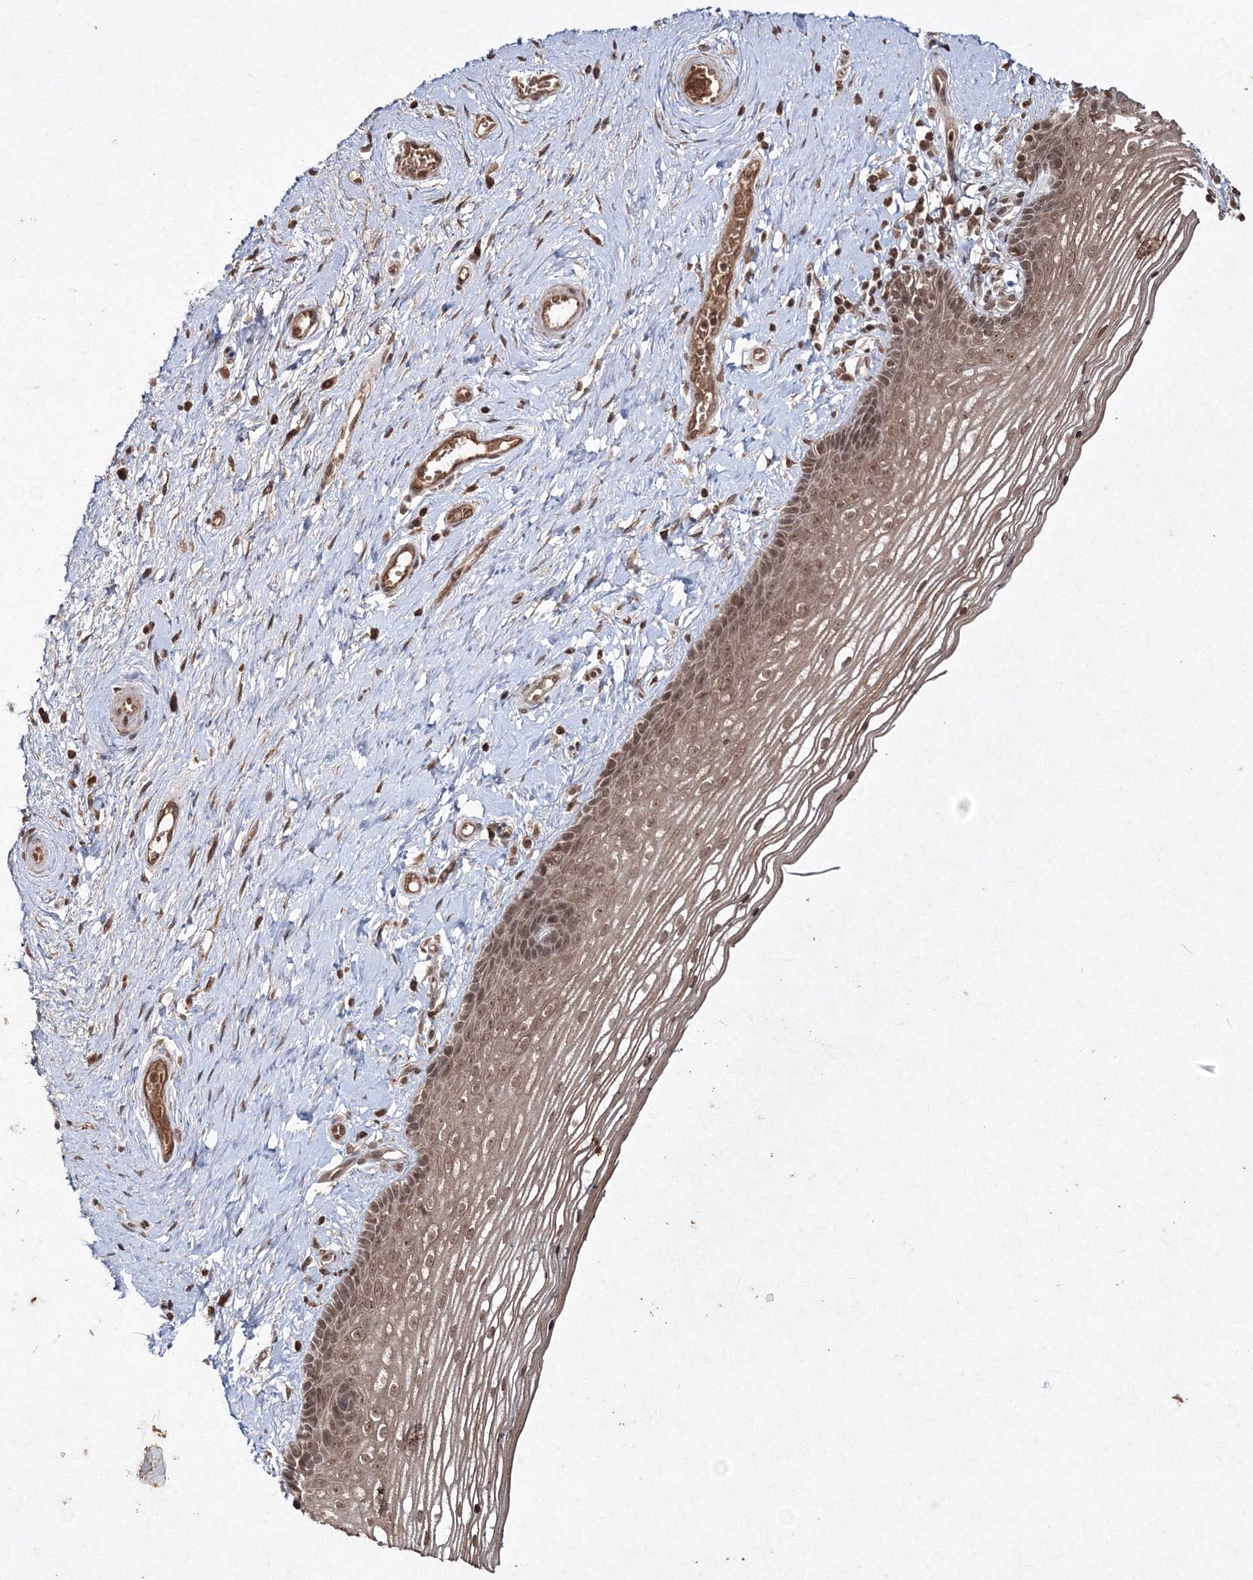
{"staining": {"intensity": "moderate", "quantity": ">75%", "location": "cytoplasmic/membranous,nuclear"}, "tissue": "vagina", "cell_type": "Squamous epithelial cells", "image_type": "normal", "snomed": [{"axis": "morphology", "description": "Normal tissue, NOS"}, {"axis": "topography", "description": "Vagina"}], "caption": "Immunohistochemistry (IHC) of unremarkable vagina demonstrates medium levels of moderate cytoplasmic/membranous,nuclear positivity in about >75% of squamous epithelial cells.", "gene": "PEX13", "patient": {"sex": "female", "age": 46}}